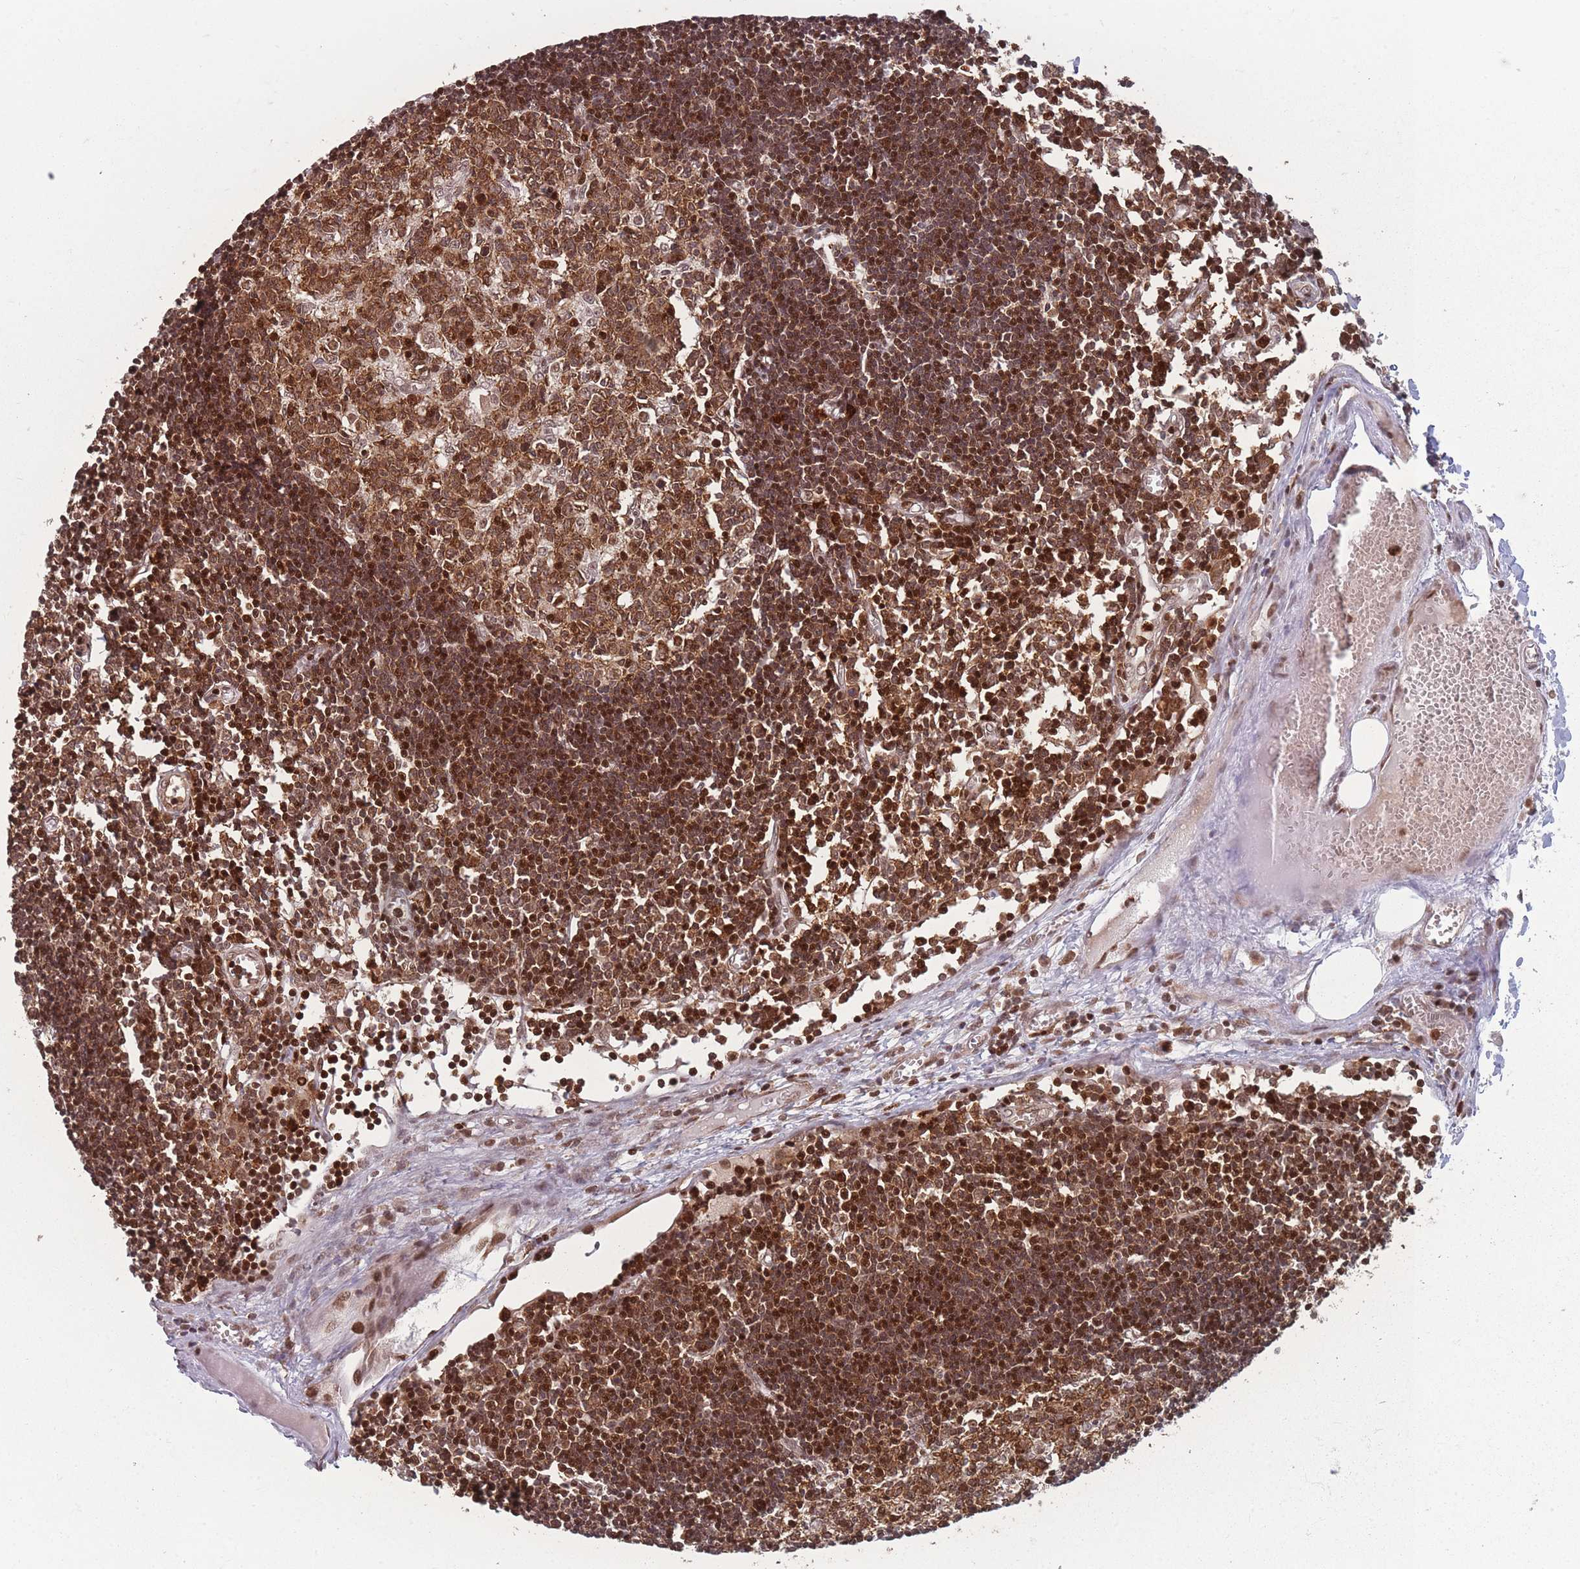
{"staining": {"intensity": "strong", "quantity": ">75%", "location": "cytoplasmic/membranous,nuclear"}, "tissue": "lymph node", "cell_type": "Germinal center cells", "image_type": "normal", "snomed": [{"axis": "morphology", "description": "Normal tissue, NOS"}, {"axis": "topography", "description": "Lymph node"}], "caption": "Germinal center cells exhibit high levels of strong cytoplasmic/membranous,nuclear expression in about >75% of cells in benign human lymph node.", "gene": "WDR55", "patient": {"sex": "female", "age": 11}}